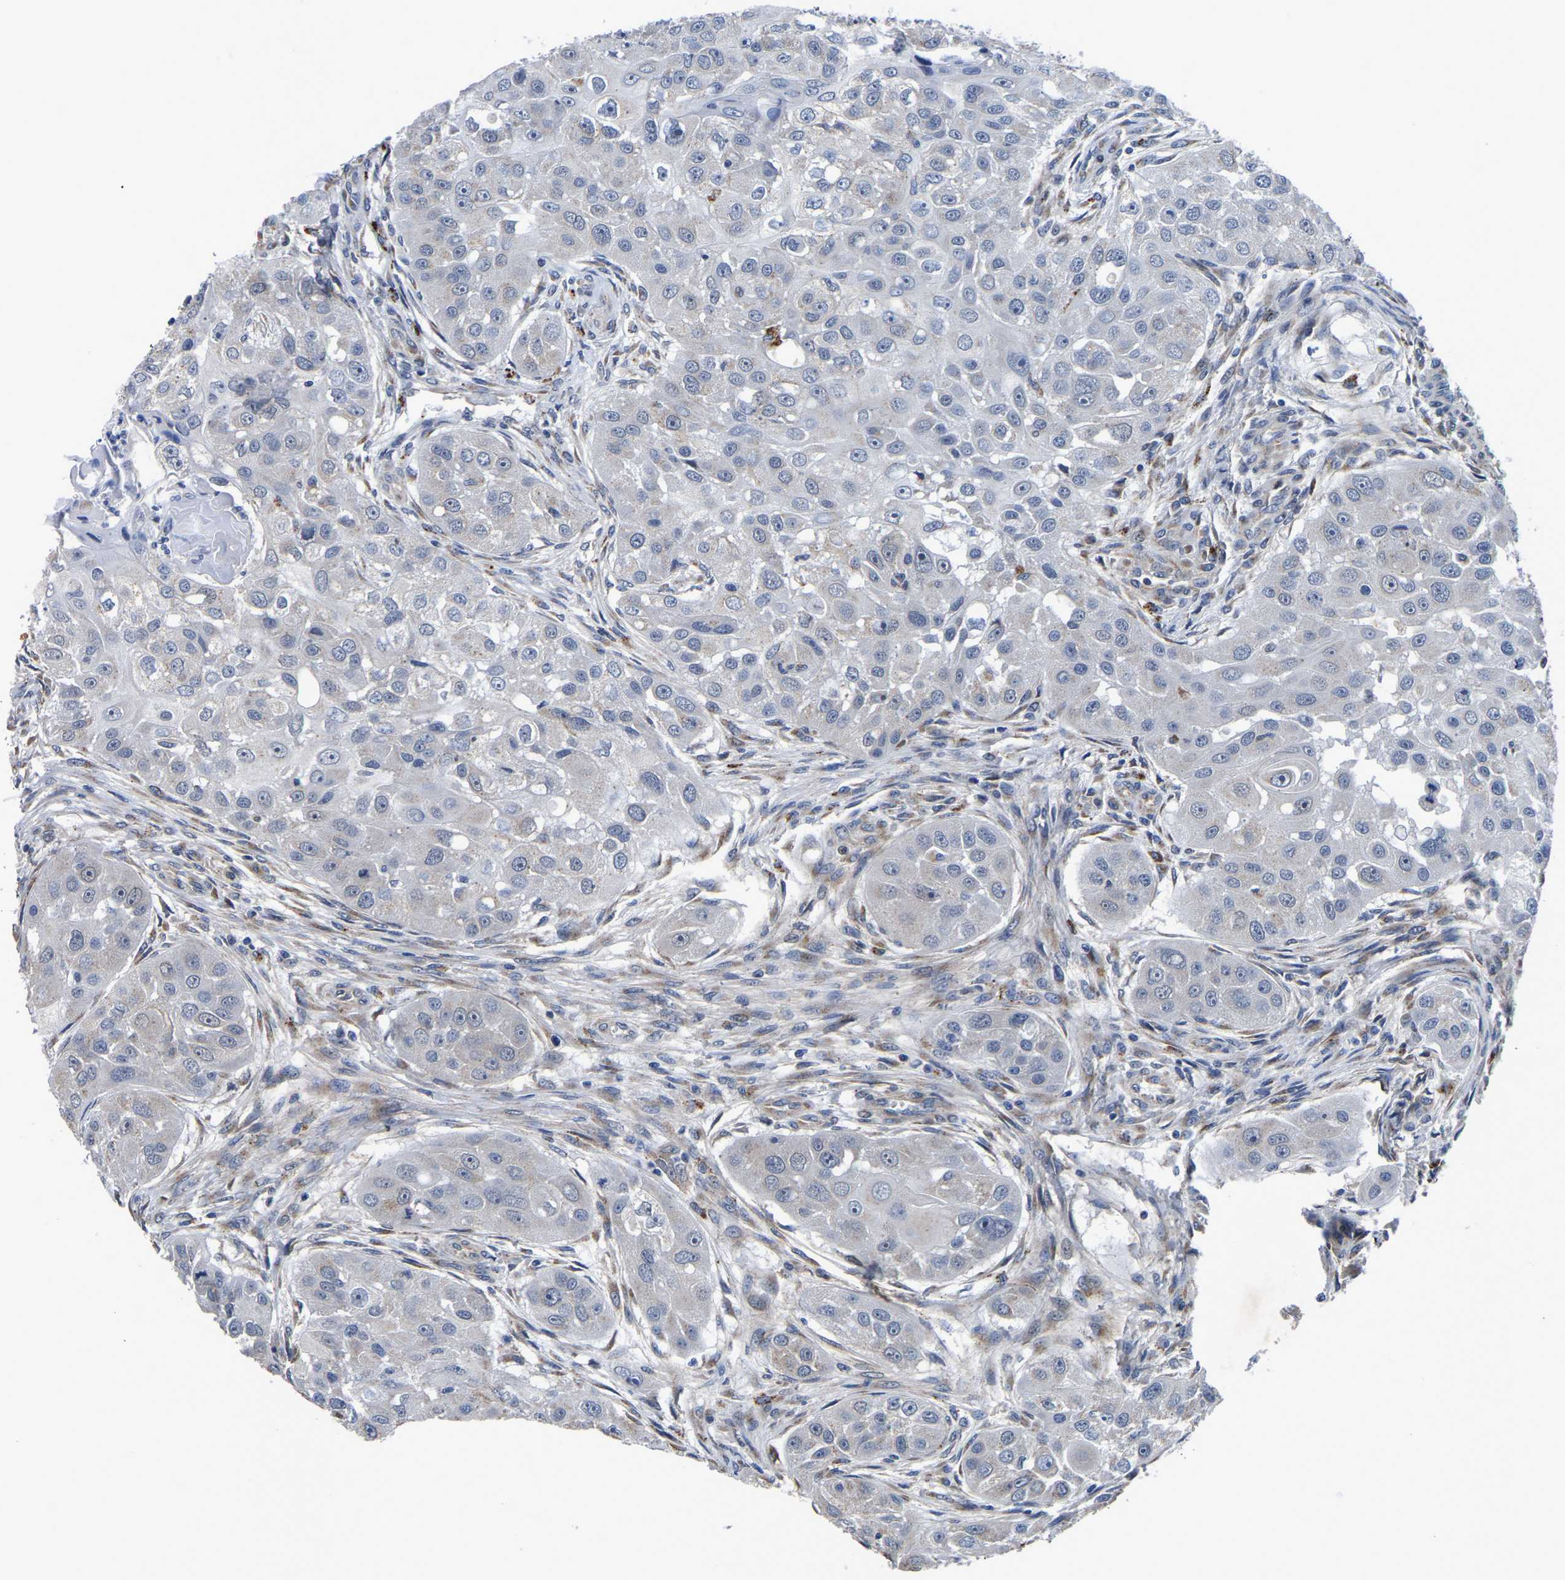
{"staining": {"intensity": "negative", "quantity": "none", "location": "none"}, "tissue": "head and neck cancer", "cell_type": "Tumor cells", "image_type": "cancer", "snomed": [{"axis": "morphology", "description": "Normal tissue, NOS"}, {"axis": "morphology", "description": "Squamous cell carcinoma, NOS"}, {"axis": "topography", "description": "Skeletal muscle"}, {"axis": "topography", "description": "Head-Neck"}], "caption": "There is no significant staining in tumor cells of squamous cell carcinoma (head and neck).", "gene": "PDLIM7", "patient": {"sex": "male", "age": 51}}